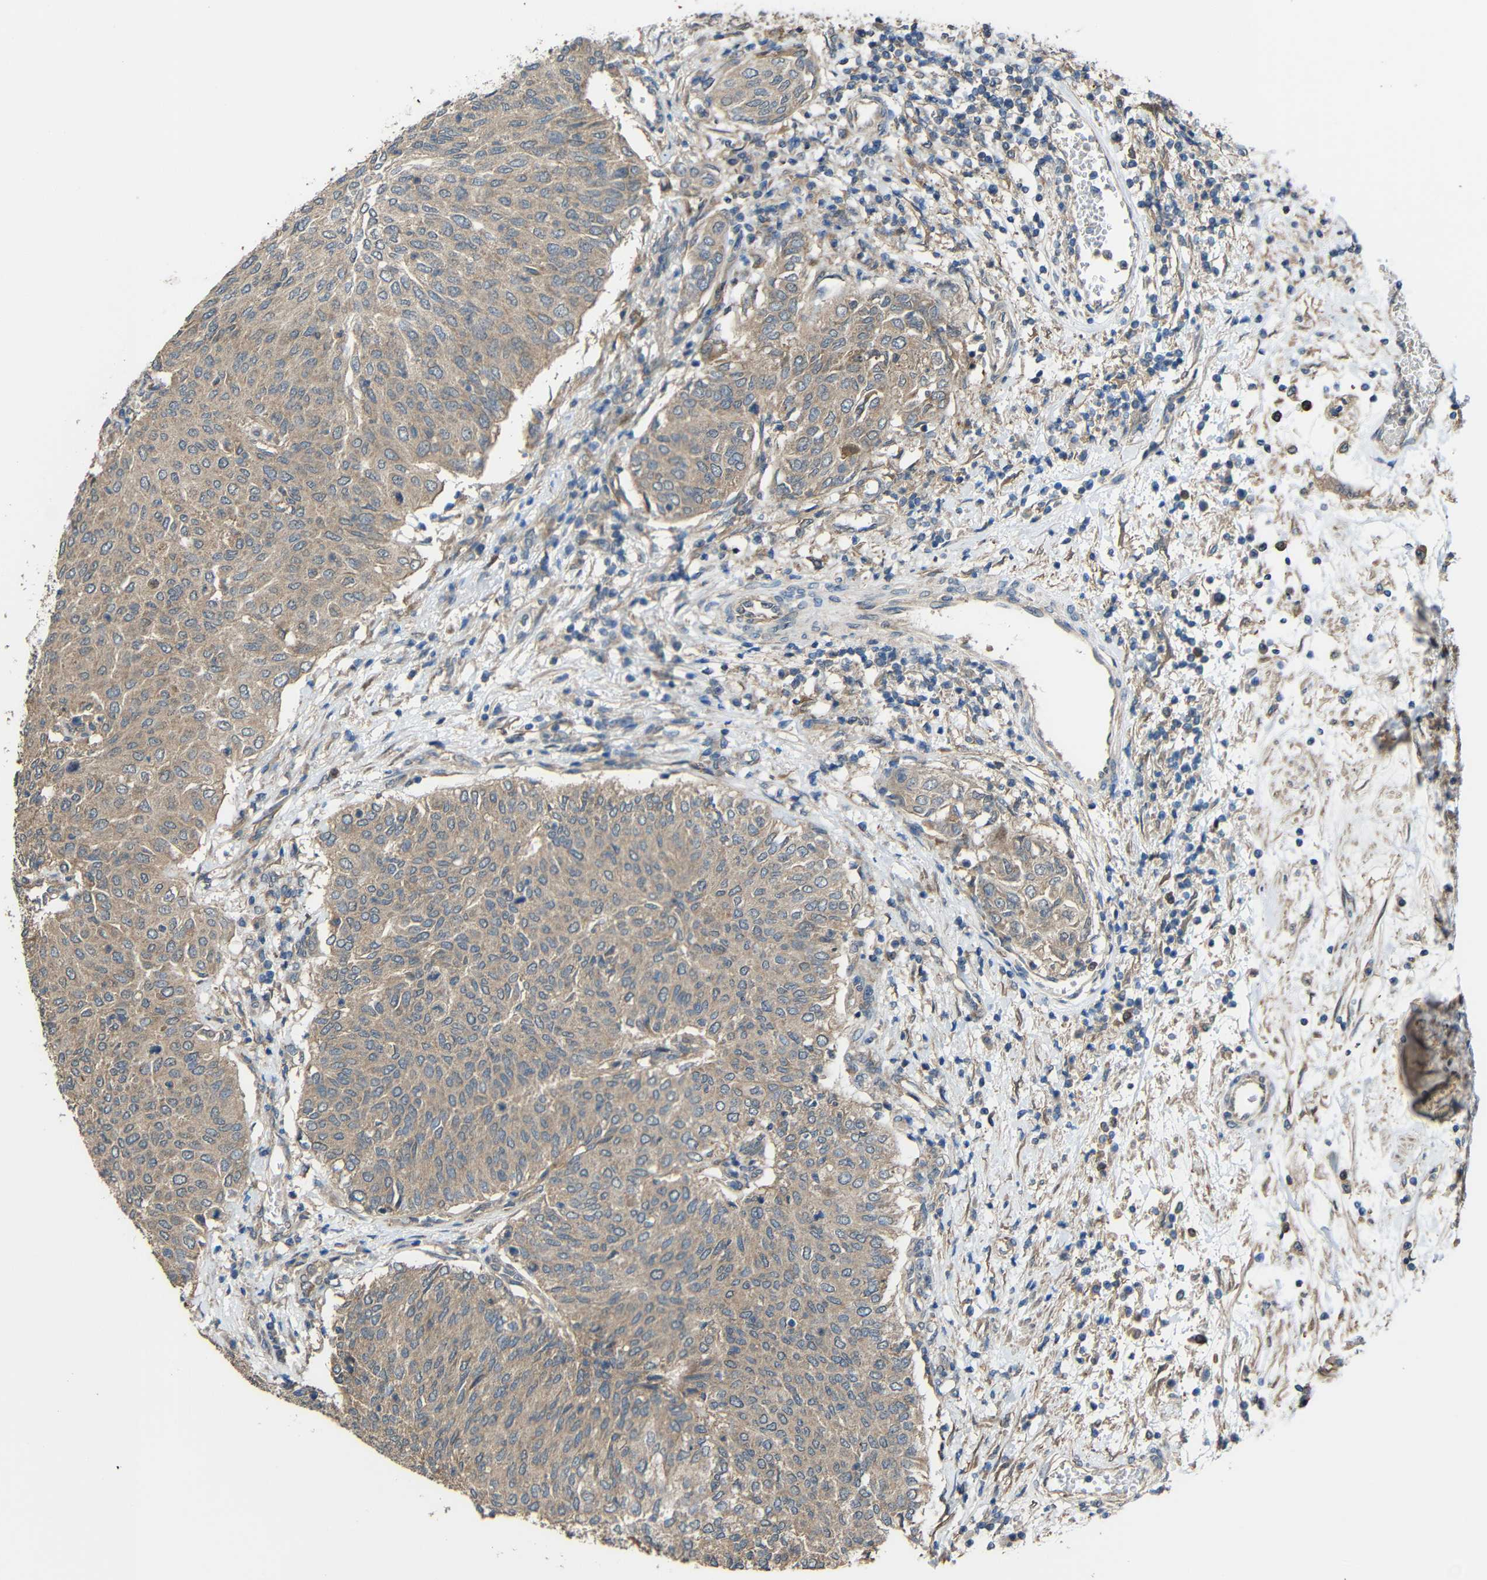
{"staining": {"intensity": "weak", "quantity": ">75%", "location": "cytoplasmic/membranous"}, "tissue": "urothelial cancer", "cell_type": "Tumor cells", "image_type": "cancer", "snomed": [{"axis": "morphology", "description": "Urothelial carcinoma, Low grade"}, {"axis": "topography", "description": "Urinary bladder"}], "caption": "High-power microscopy captured an IHC photomicrograph of urothelial carcinoma (low-grade), revealing weak cytoplasmic/membranous positivity in approximately >75% of tumor cells.", "gene": "CHST9", "patient": {"sex": "female", "age": 79}}